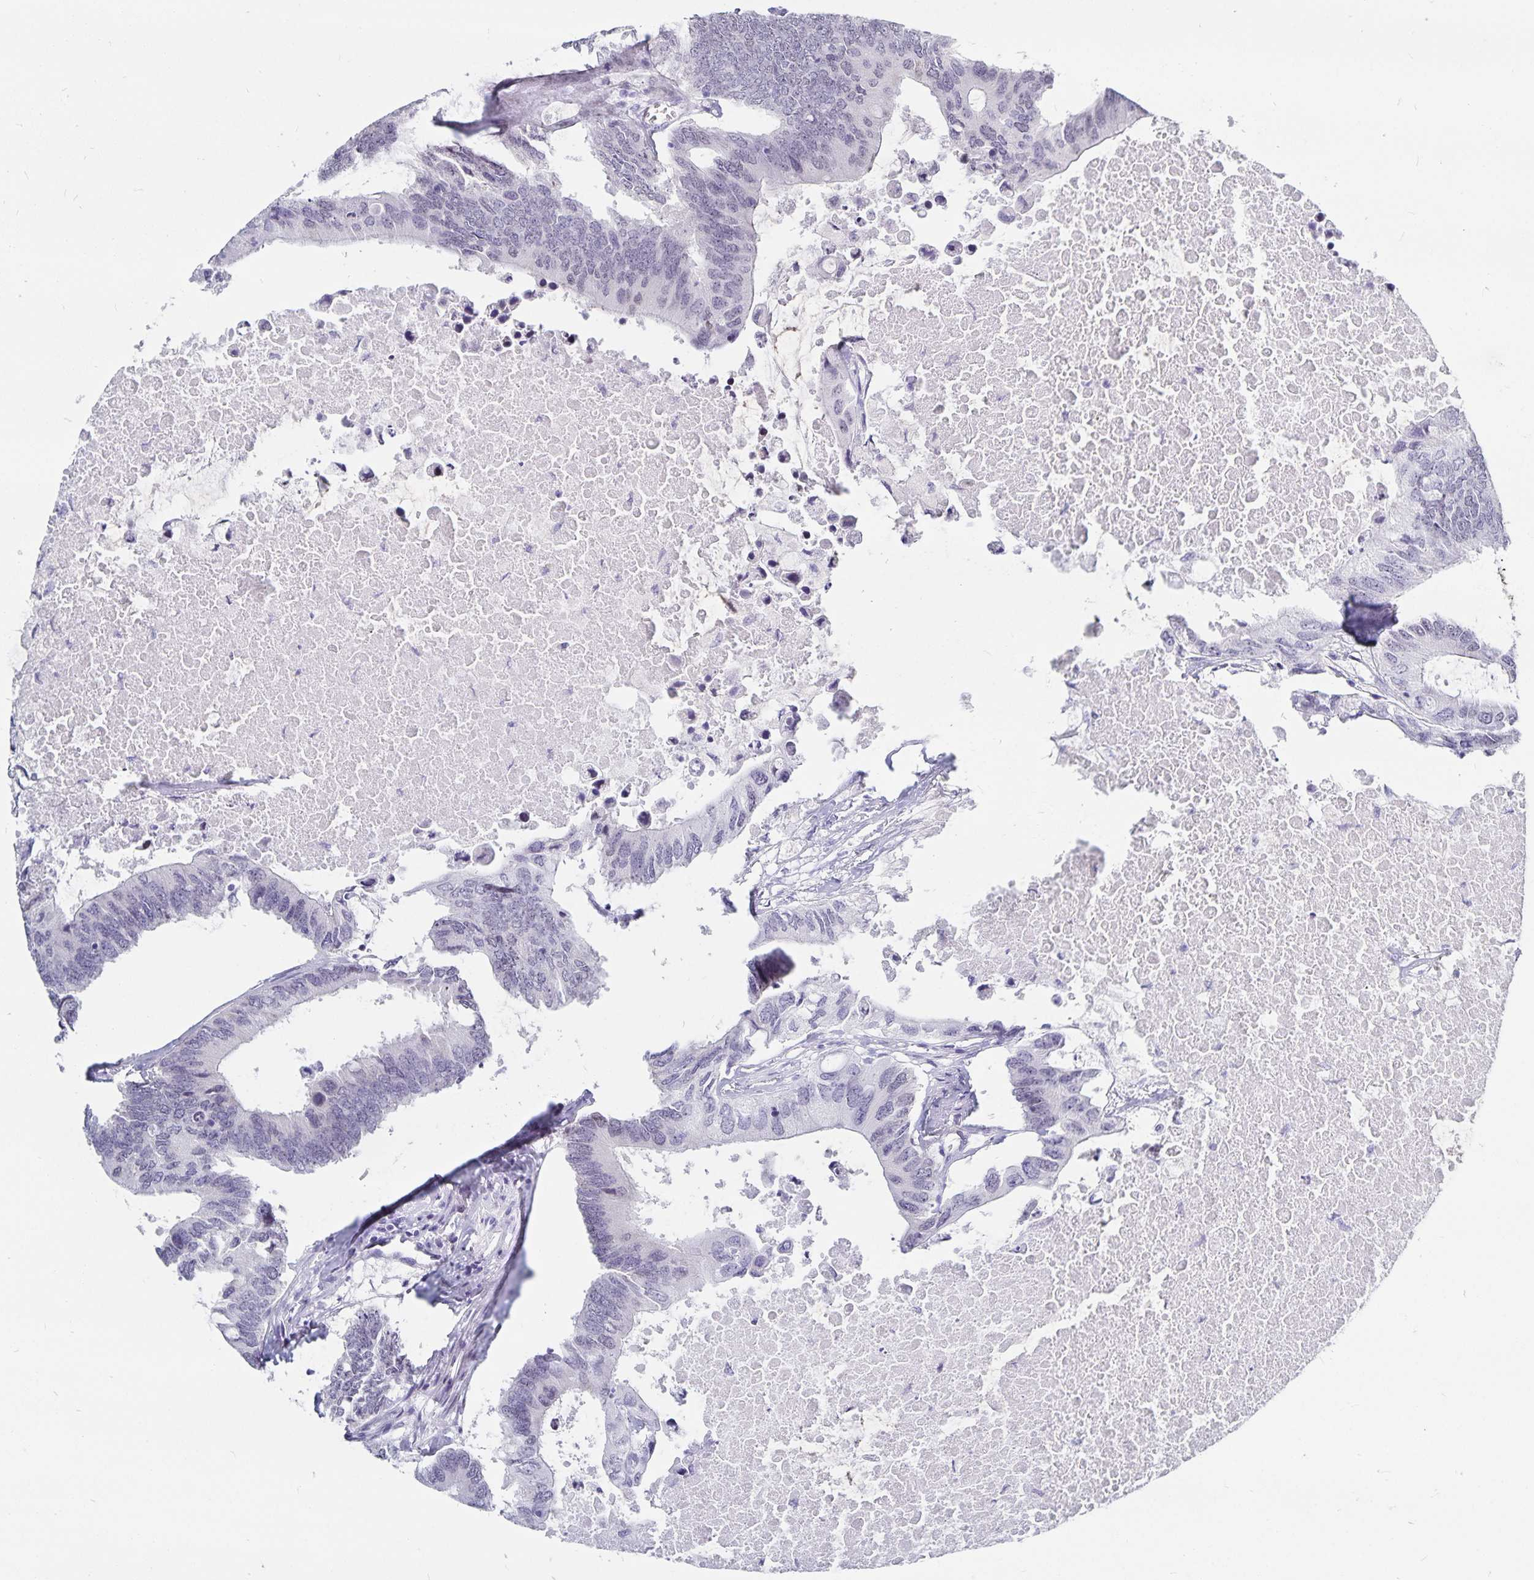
{"staining": {"intensity": "negative", "quantity": "none", "location": "none"}, "tissue": "colorectal cancer", "cell_type": "Tumor cells", "image_type": "cancer", "snomed": [{"axis": "morphology", "description": "Adenocarcinoma, NOS"}, {"axis": "topography", "description": "Colon"}], "caption": "Micrograph shows no protein expression in tumor cells of colorectal cancer tissue.", "gene": "HMGB3", "patient": {"sex": "male", "age": 71}}